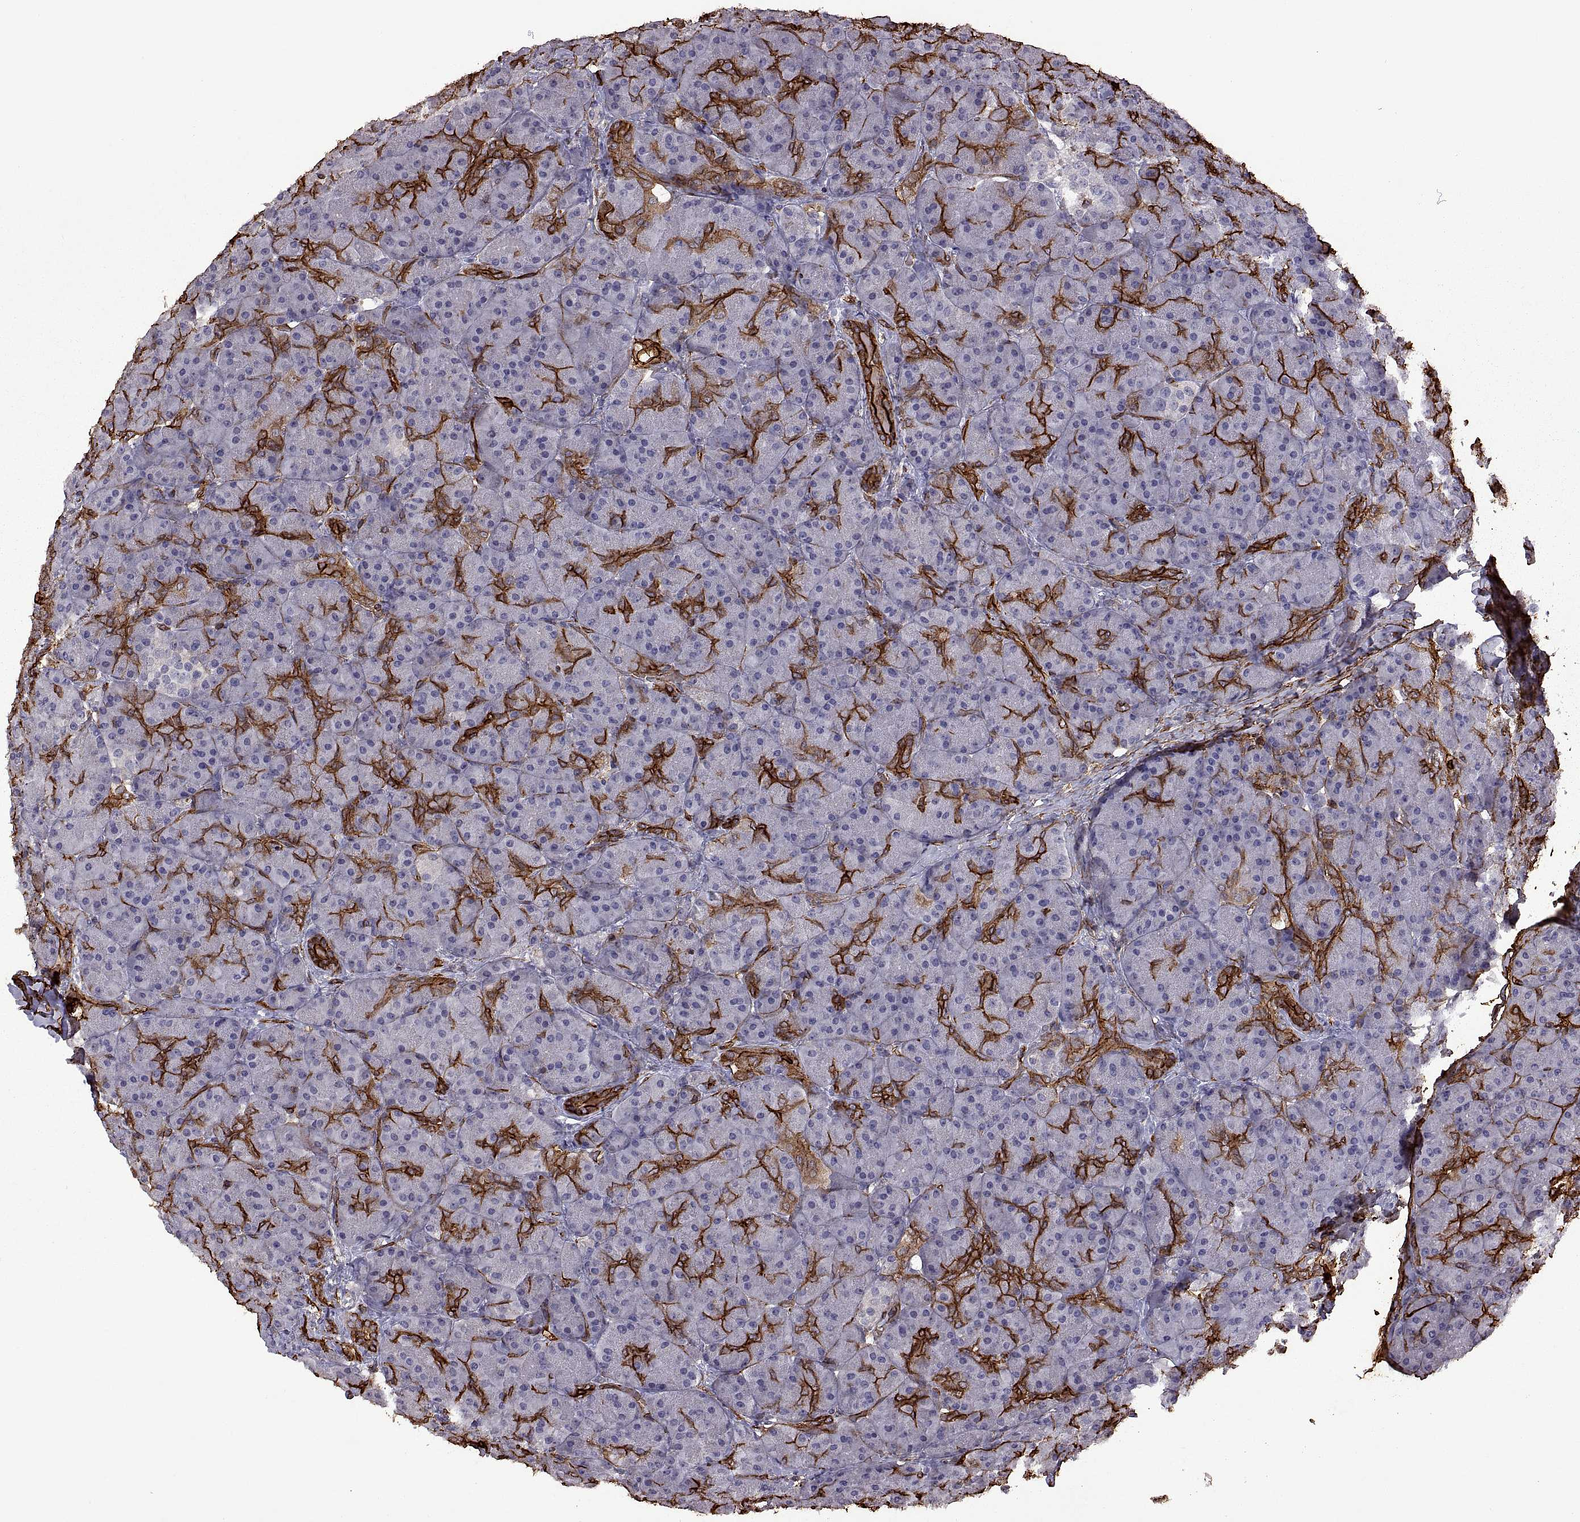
{"staining": {"intensity": "strong", "quantity": "<25%", "location": "cytoplasmic/membranous"}, "tissue": "pancreas", "cell_type": "Exocrine glandular cells", "image_type": "normal", "snomed": [{"axis": "morphology", "description": "Normal tissue, NOS"}, {"axis": "topography", "description": "Pancreas"}], "caption": "The histopathology image displays immunohistochemical staining of benign pancreas. There is strong cytoplasmic/membranous positivity is appreciated in about <25% of exocrine glandular cells.", "gene": "S100A10", "patient": {"sex": "male", "age": 57}}